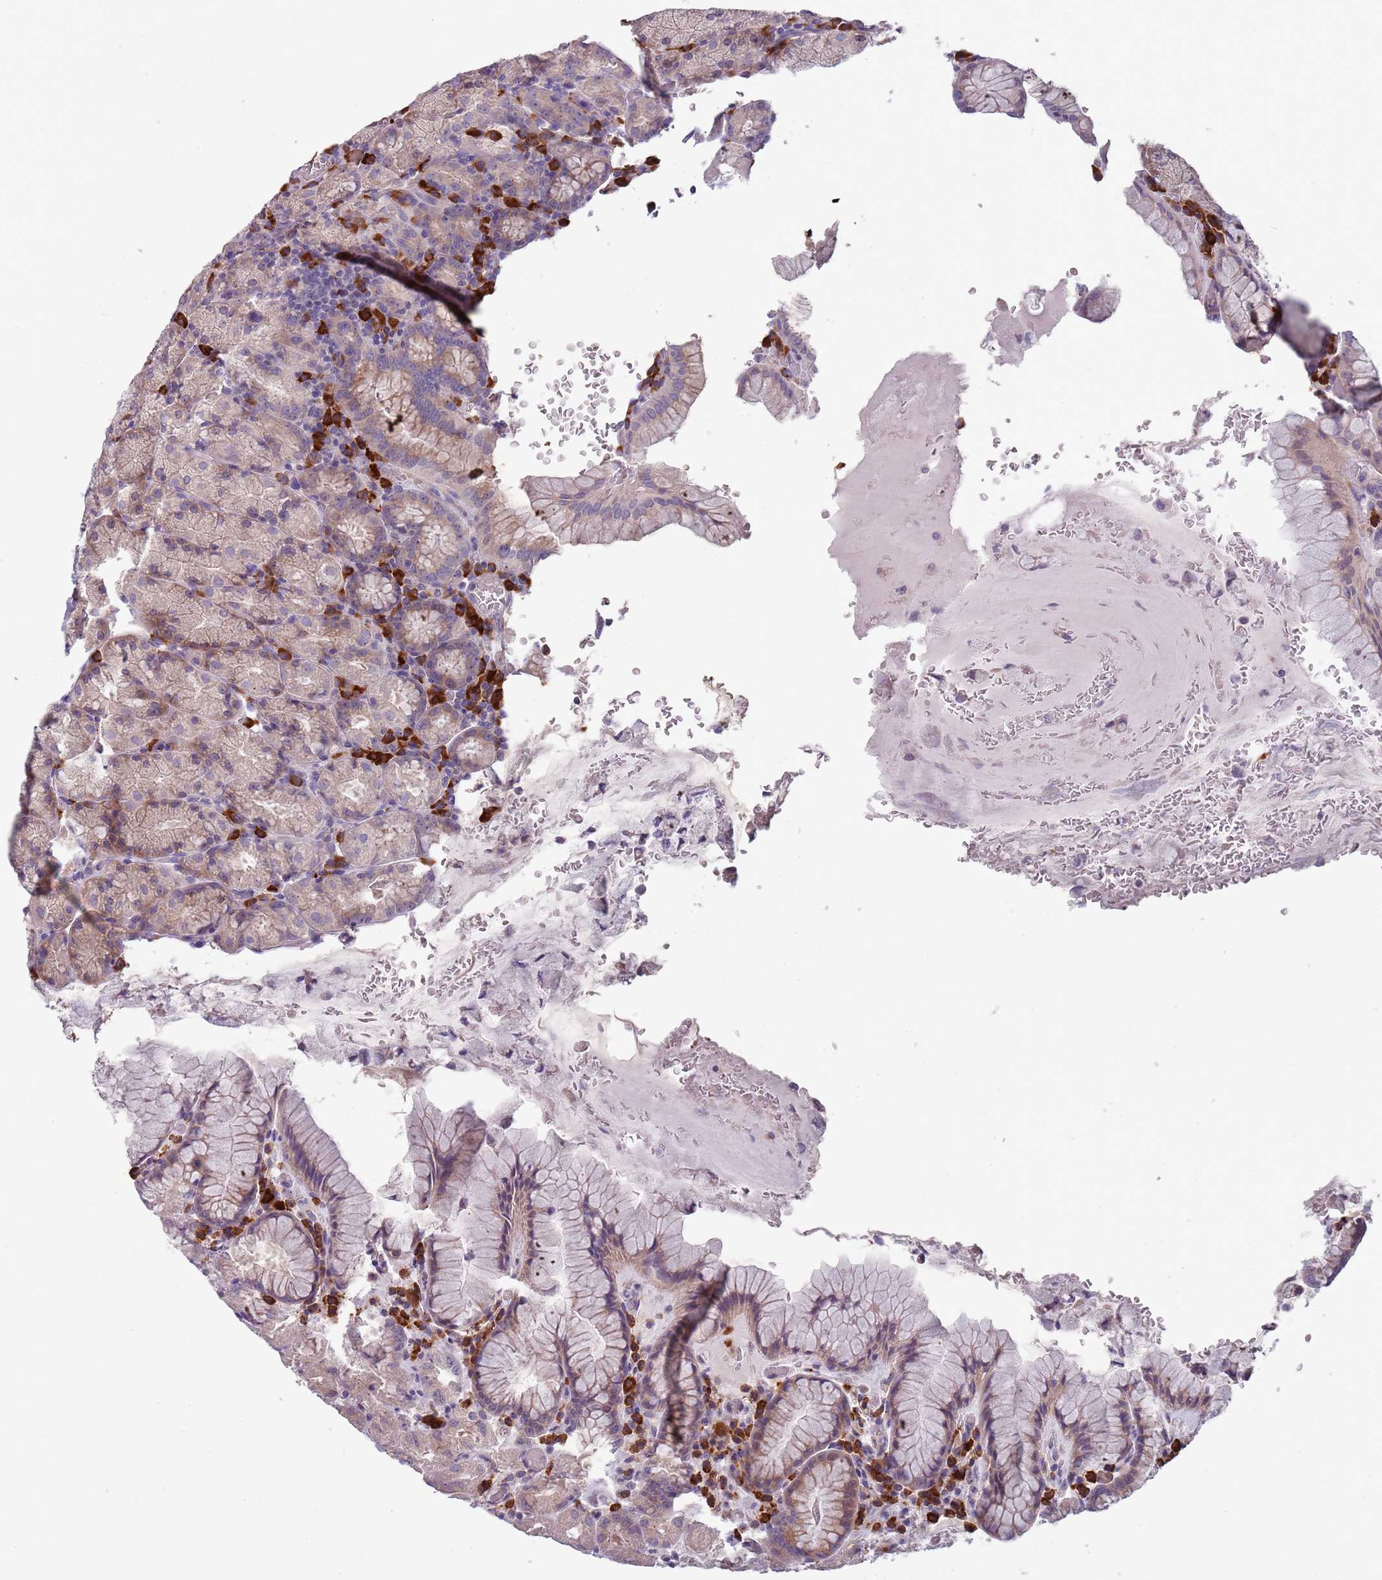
{"staining": {"intensity": "weak", "quantity": "25%-75%", "location": "cytoplasmic/membranous"}, "tissue": "stomach", "cell_type": "Glandular cells", "image_type": "normal", "snomed": [{"axis": "morphology", "description": "Normal tissue, NOS"}, {"axis": "topography", "description": "Stomach, upper"}, {"axis": "topography", "description": "Stomach, lower"}], "caption": "Human stomach stained for a protein (brown) reveals weak cytoplasmic/membranous positive positivity in about 25%-75% of glandular cells.", "gene": "LTB", "patient": {"sex": "male", "age": 80}}